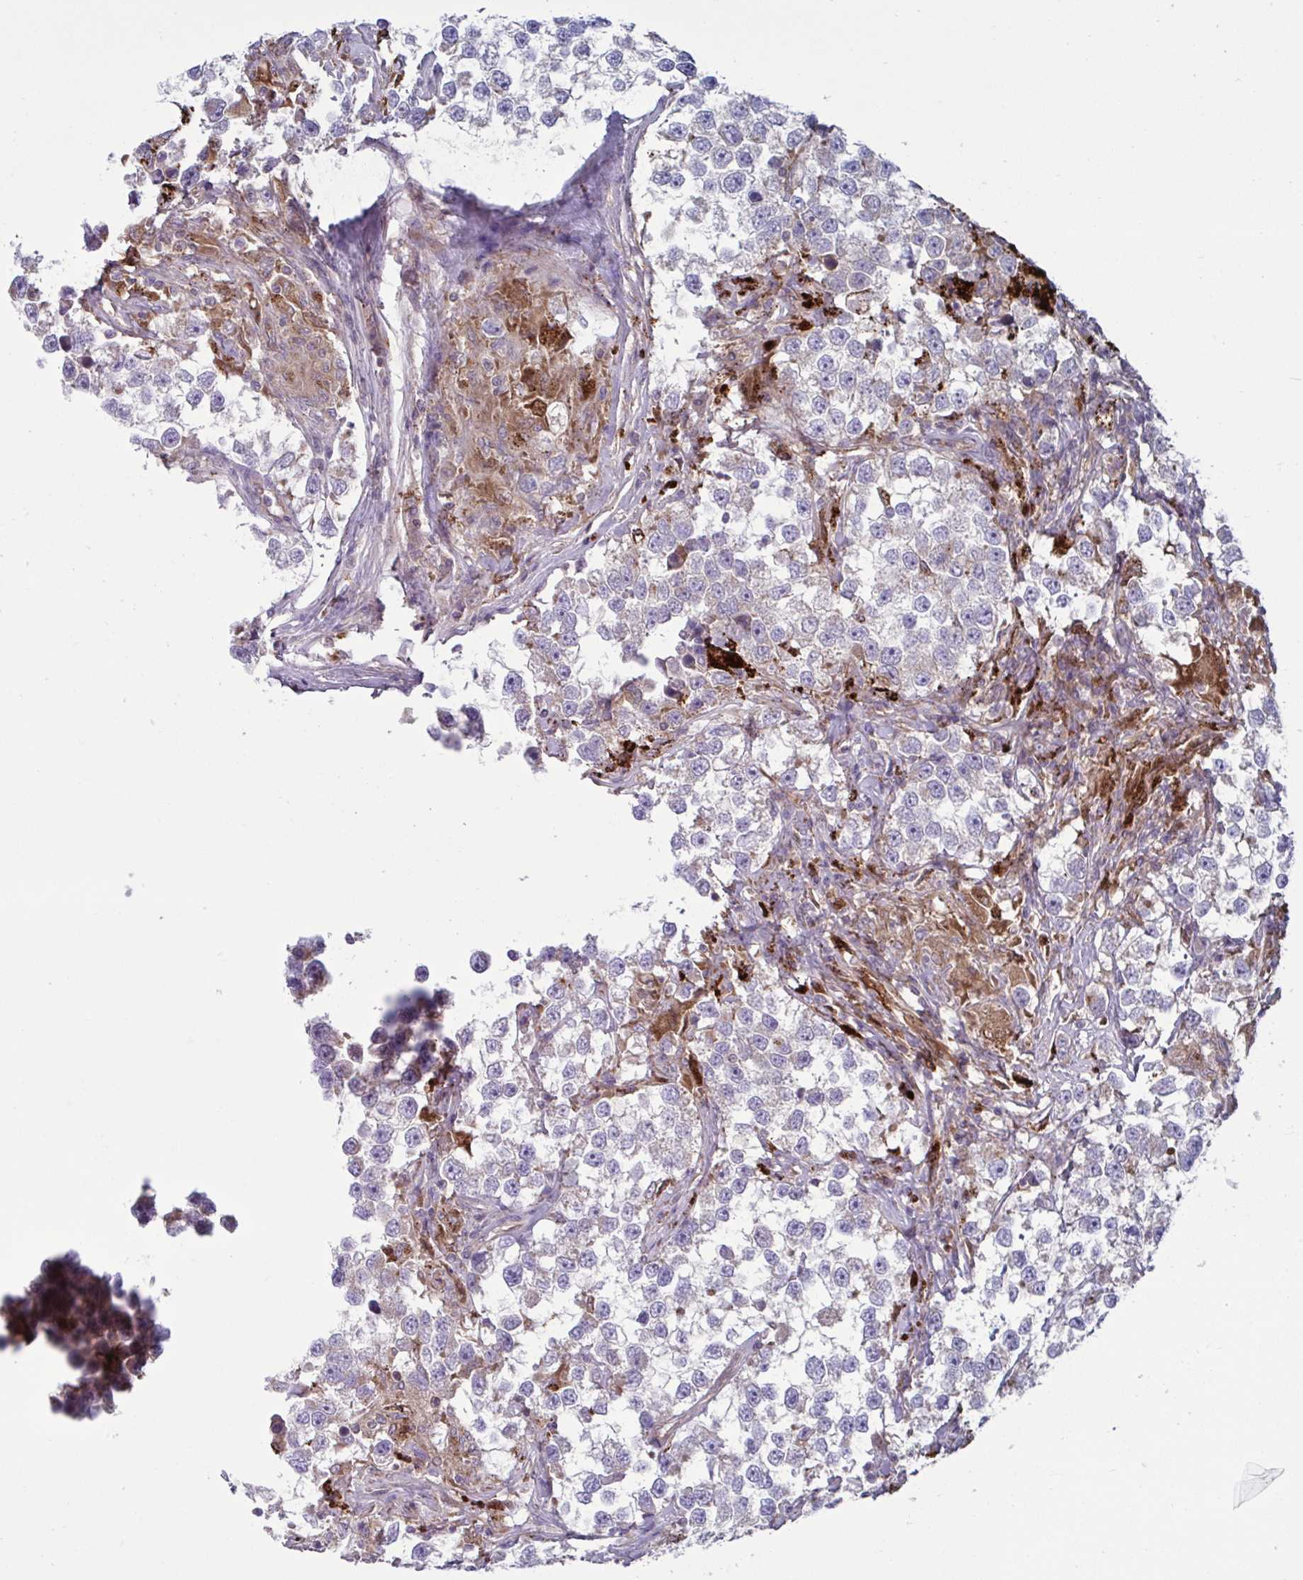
{"staining": {"intensity": "weak", "quantity": "<25%", "location": "cytoplasmic/membranous"}, "tissue": "testis cancer", "cell_type": "Tumor cells", "image_type": "cancer", "snomed": [{"axis": "morphology", "description": "Seminoma, NOS"}, {"axis": "topography", "description": "Testis"}], "caption": "There is no significant expression in tumor cells of testis cancer. The staining was performed using DAB (3,3'-diaminobenzidine) to visualize the protein expression in brown, while the nuclei were stained in blue with hematoxylin (Magnification: 20x).", "gene": "GLTP", "patient": {"sex": "male", "age": 46}}